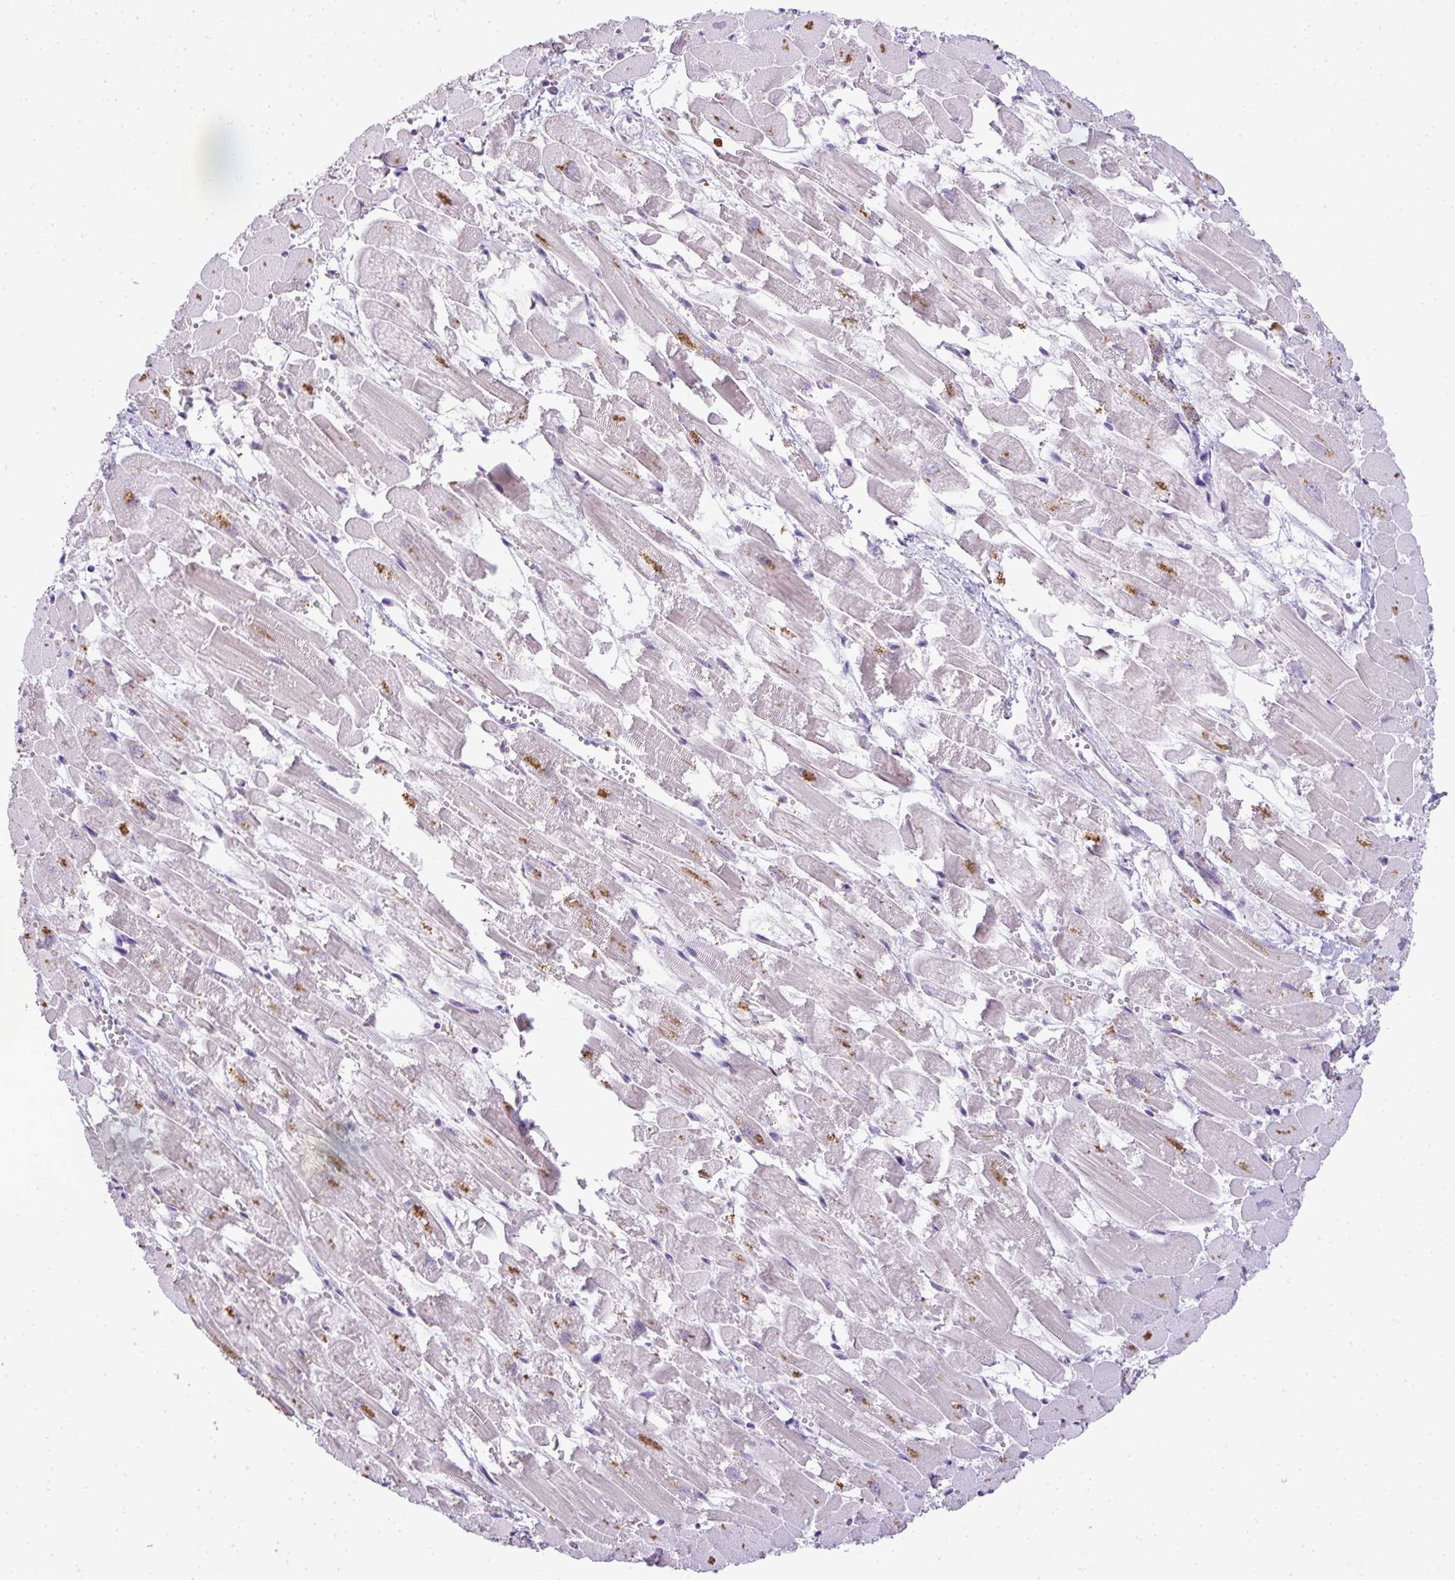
{"staining": {"intensity": "moderate", "quantity": "<25%", "location": "cytoplasmic/membranous"}, "tissue": "heart muscle", "cell_type": "Cardiomyocytes", "image_type": "normal", "snomed": [{"axis": "morphology", "description": "Normal tissue, NOS"}, {"axis": "topography", "description": "Heart"}], "caption": "Cardiomyocytes reveal low levels of moderate cytoplasmic/membranous positivity in approximately <25% of cells in normal human heart muscle. (DAB (3,3'-diaminobenzidine) IHC with brightfield microscopy, high magnification).", "gene": "CMPK1", "patient": {"sex": "female", "age": 52}}